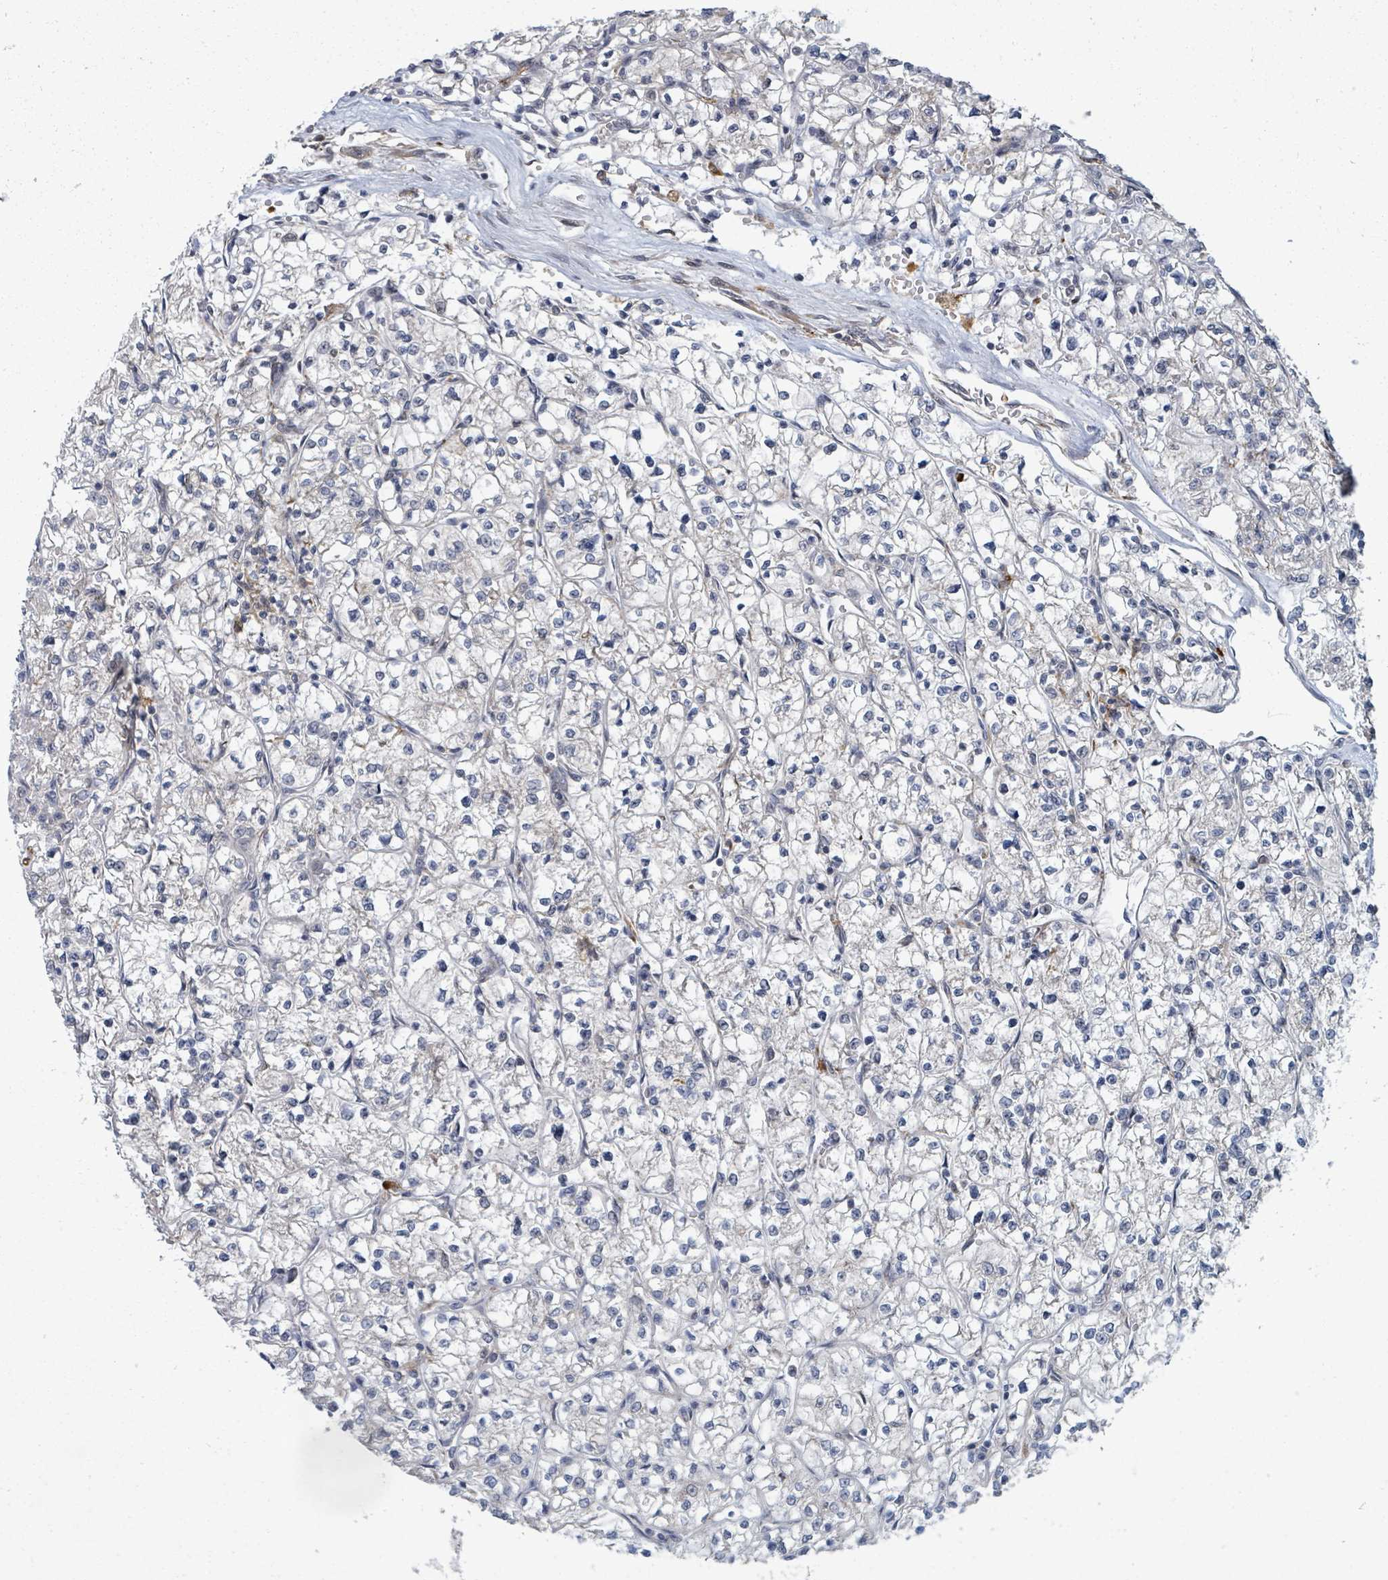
{"staining": {"intensity": "negative", "quantity": "none", "location": "none"}, "tissue": "renal cancer", "cell_type": "Tumor cells", "image_type": "cancer", "snomed": [{"axis": "morphology", "description": "Adenocarcinoma, NOS"}, {"axis": "topography", "description": "Kidney"}], "caption": "An image of renal cancer stained for a protein reveals no brown staining in tumor cells.", "gene": "SHROOM2", "patient": {"sex": "female", "age": 64}}